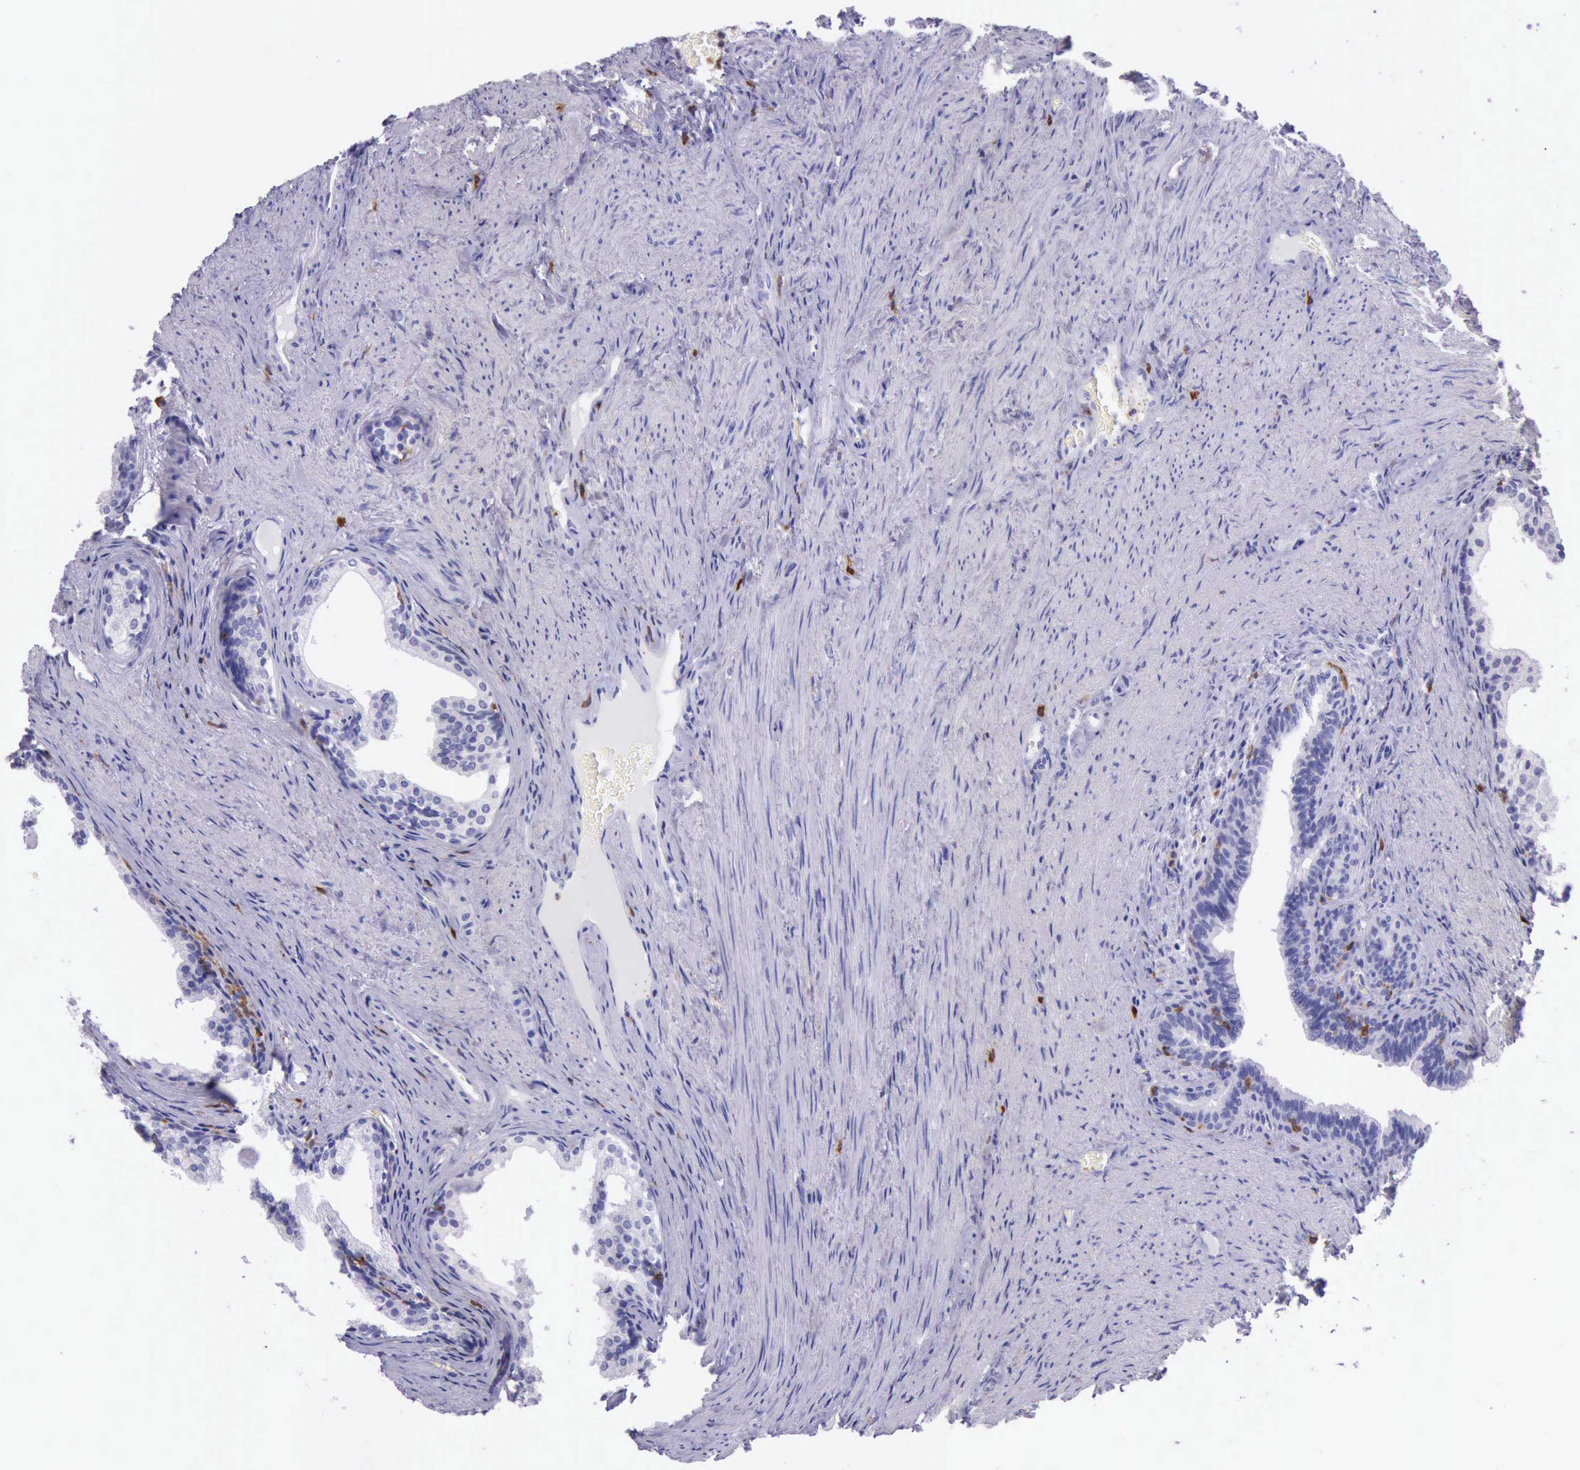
{"staining": {"intensity": "negative", "quantity": "none", "location": "none"}, "tissue": "prostate cancer", "cell_type": "Tumor cells", "image_type": "cancer", "snomed": [{"axis": "morphology", "description": "Adenocarcinoma, Medium grade"}, {"axis": "topography", "description": "Prostate"}], "caption": "A histopathology image of prostate cancer stained for a protein exhibits no brown staining in tumor cells. Brightfield microscopy of immunohistochemistry (IHC) stained with DAB (brown) and hematoxylin (blue), captured at high magnification.", "gene": "BTK", "patient": {"sex": "male", "age": 60}}